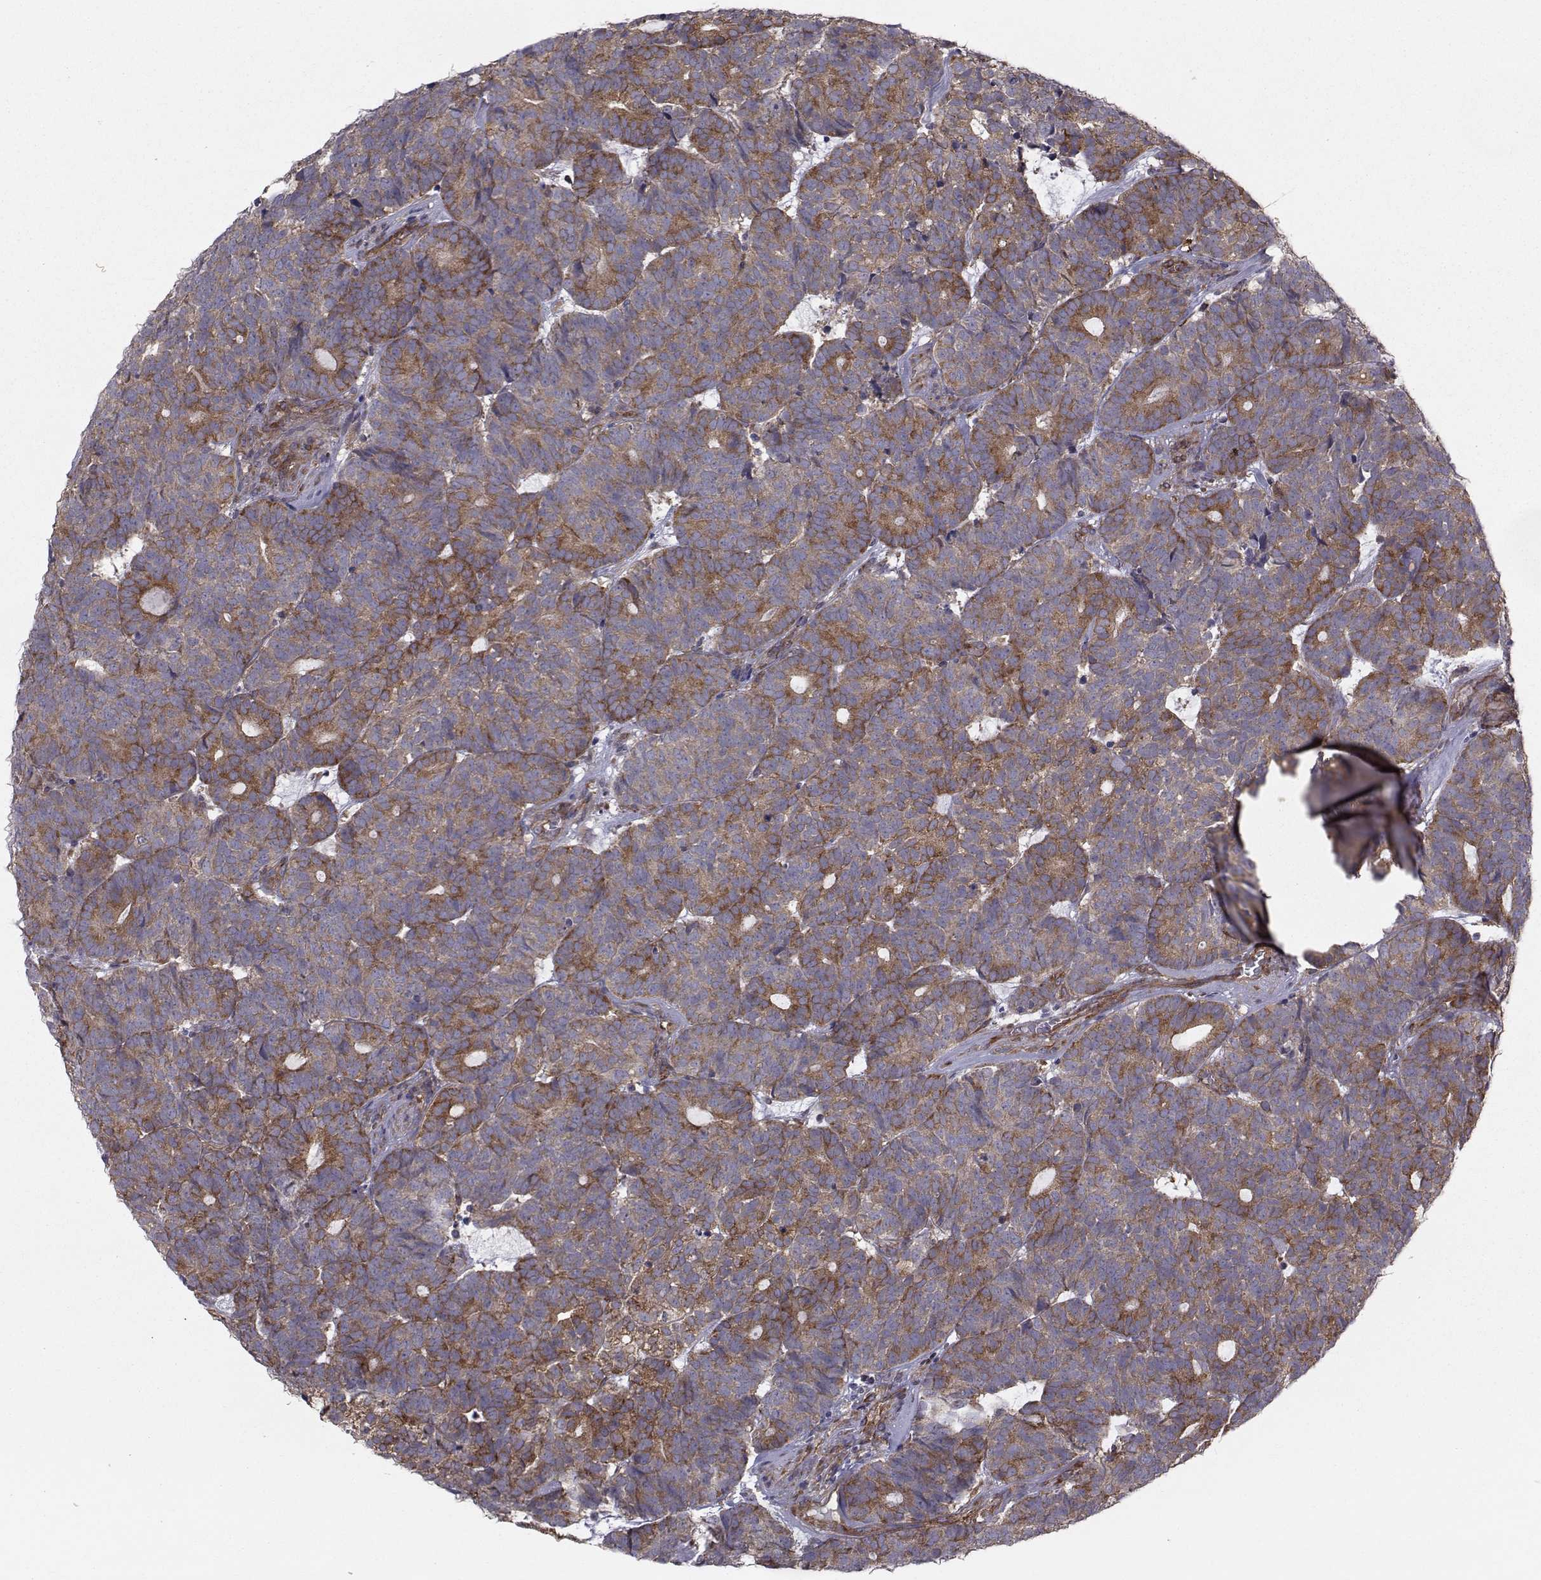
{"staining": {"intensity": "moderate", "quantity": ">75%", "location": "cytoplasmic/membranous"}, "tissue": "head and neck cancer", "cell_type": "Tumor cells", "image_type": "cancer", "snomed": [{"axis": "morphology", "description": "Adenocarcinoma, NOS"}, {"axis": "topography", "description": "Head-Neck"}], "caption": "Protein analysis of adenocarcinoma (head and neck) tissue displays moderate cytoplasmic/membranous staining in approximately >75% of tumor cells.", "gene": "TRIP10", "patient": {"sex": "female", "age": 81}}